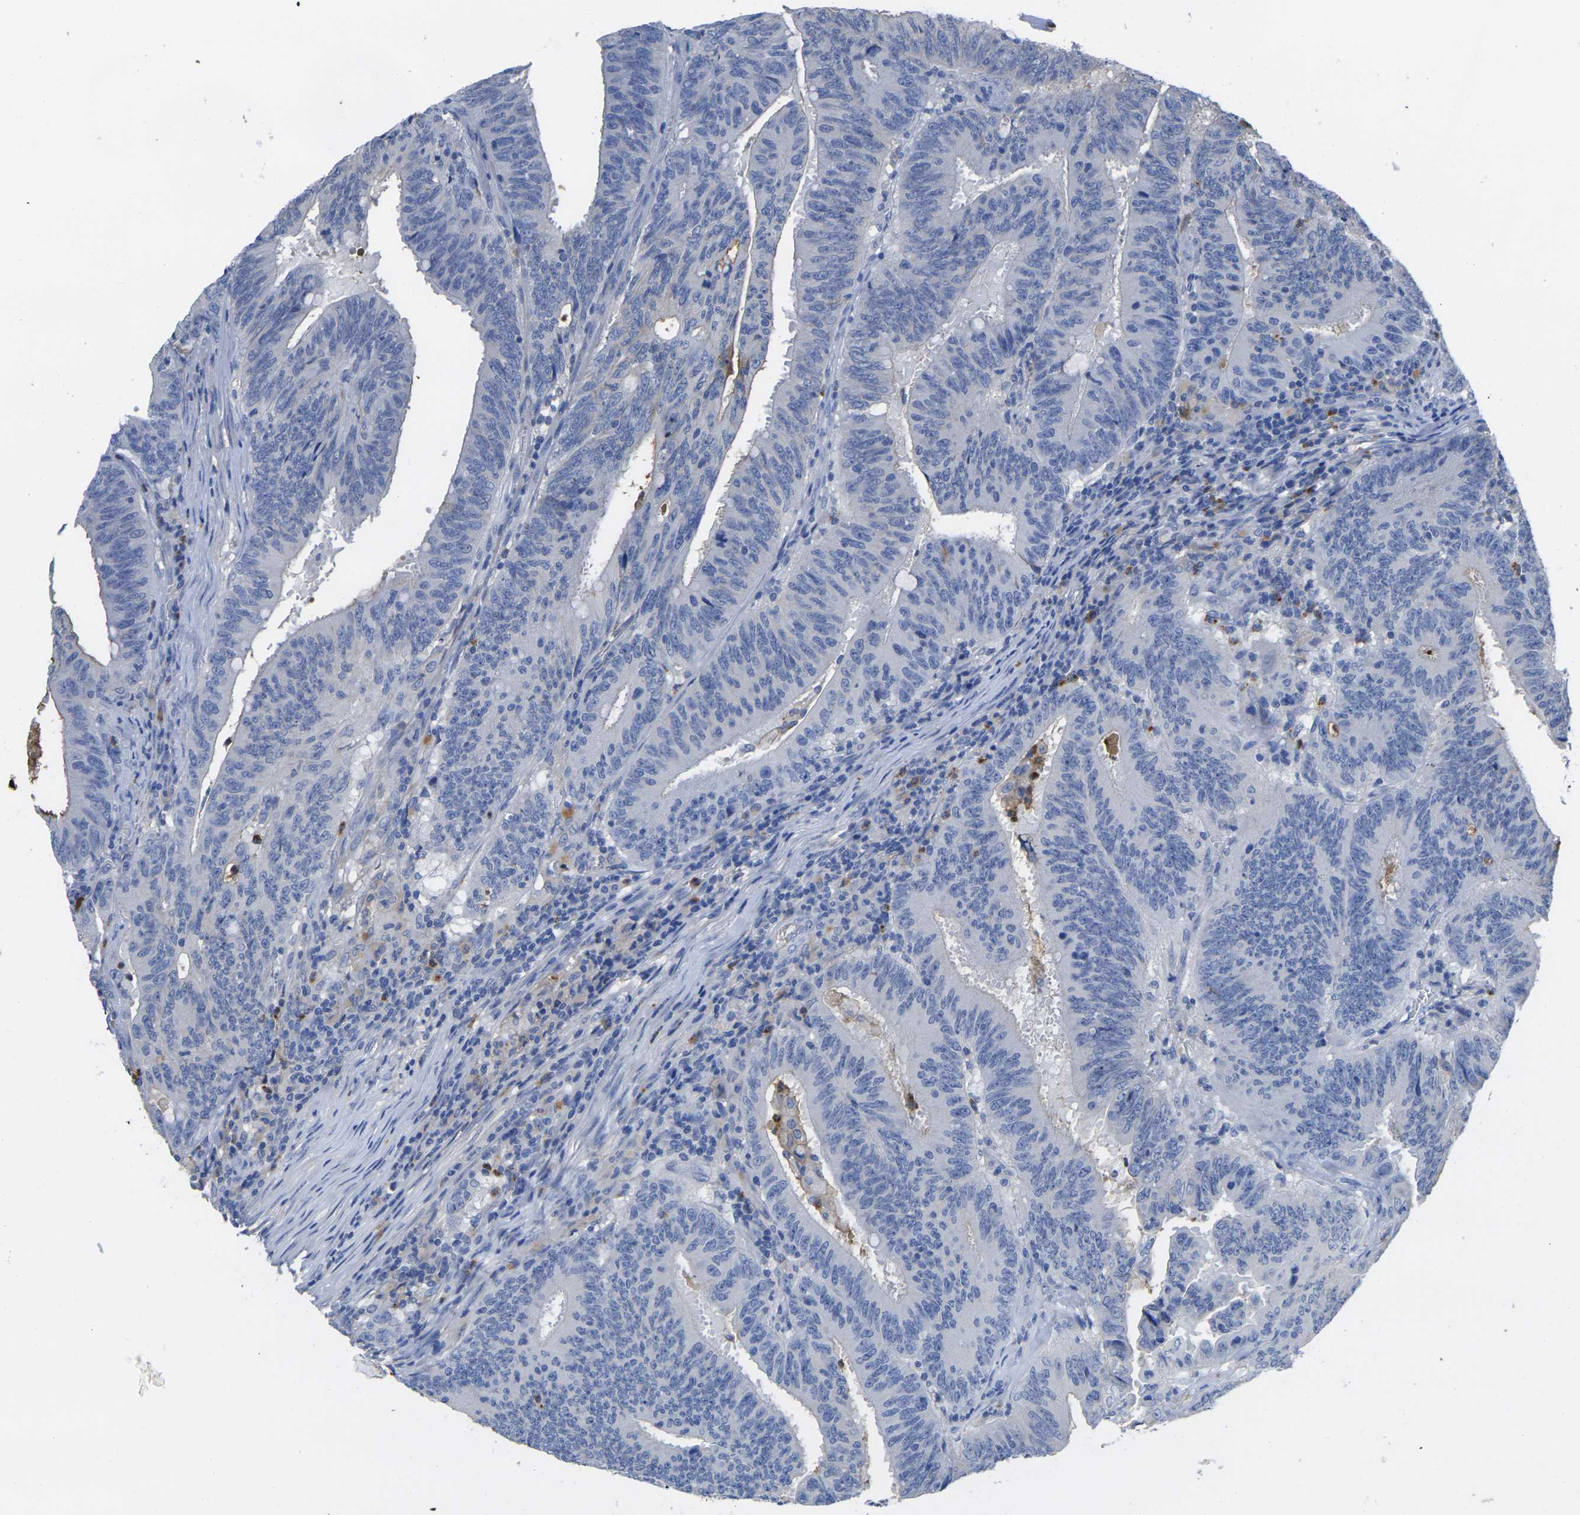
{"staining": {"intensity": "negative", "quantity": "none", "location": "none"}, "tissue": "colorectal cancer", "cell_type": "Tumor cells", "image_type": "cancer", "snomed": [{"axis": "morphology", "description": "Adenocarcinoma, NOS"}, {"axis": "topography", "description": "Colon"}], "caption": "A photomicrograph of colorectal adenocarcinoma stained for a protein displays no brown staining in tumor cells.", "gene": "GREM2", "patient": {"sex": "male", "age": 45}}